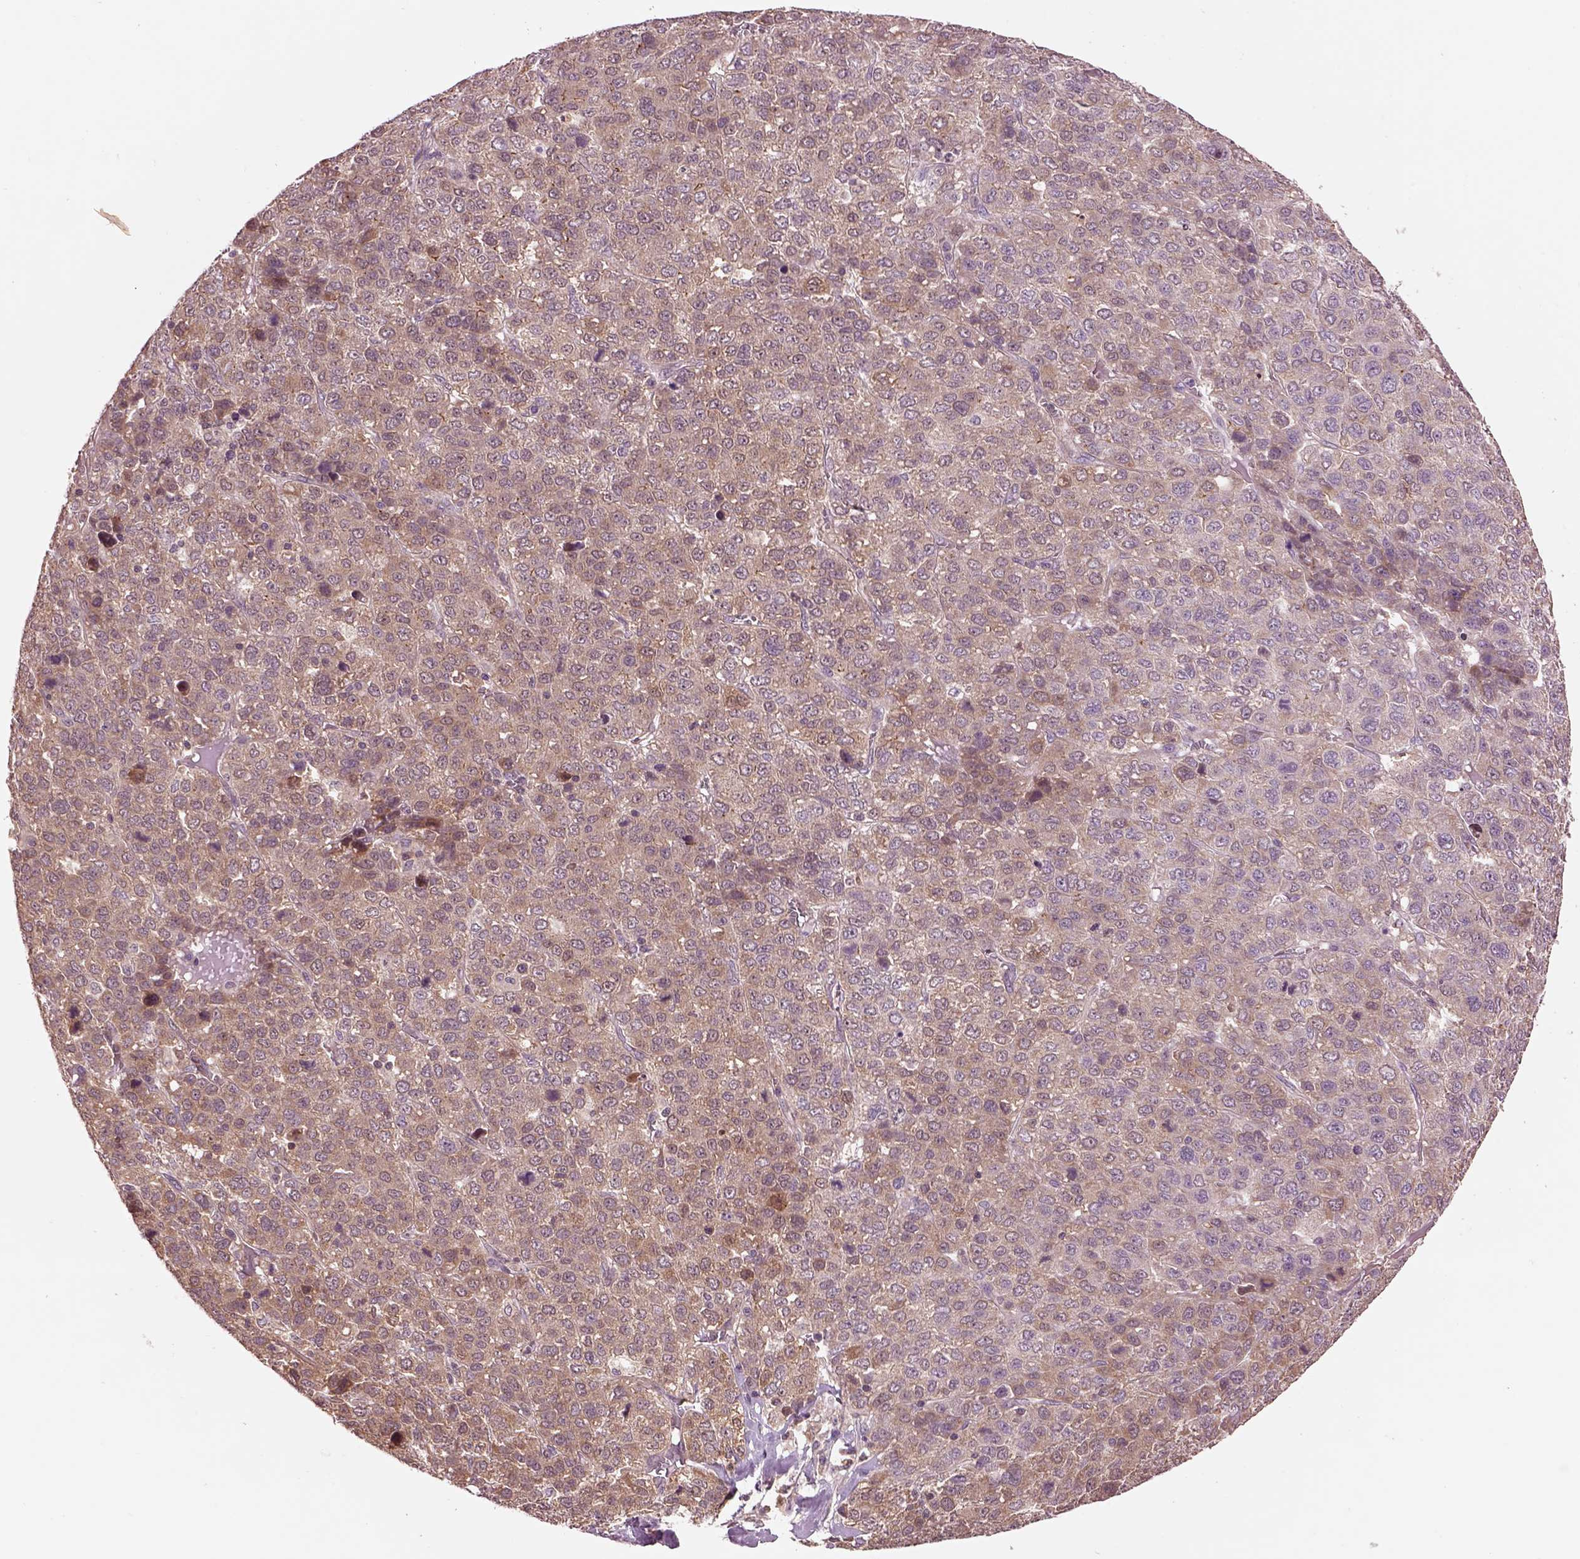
{"staining": {"intensity": "weak", "quantity": "25%-75%", "location": "cytoplasmic/membranous"}, "tissue": "liver cancer", "cell_type": "Tumor cells", "image_type": "cancer", "snomed": [{"axis": "morphology", "description": "Carcinoma, Hepatocellular, NOS"}, {"axis": "topography", "description": "Liver"}], "caption": "Weak cytoplasmic/membranous expression is present in about 25%-75% of tumor cells in hepatocellular carcinoma (liver).", "gene": "MTHFS", "patient": {"sex": "male", "age": 69}}